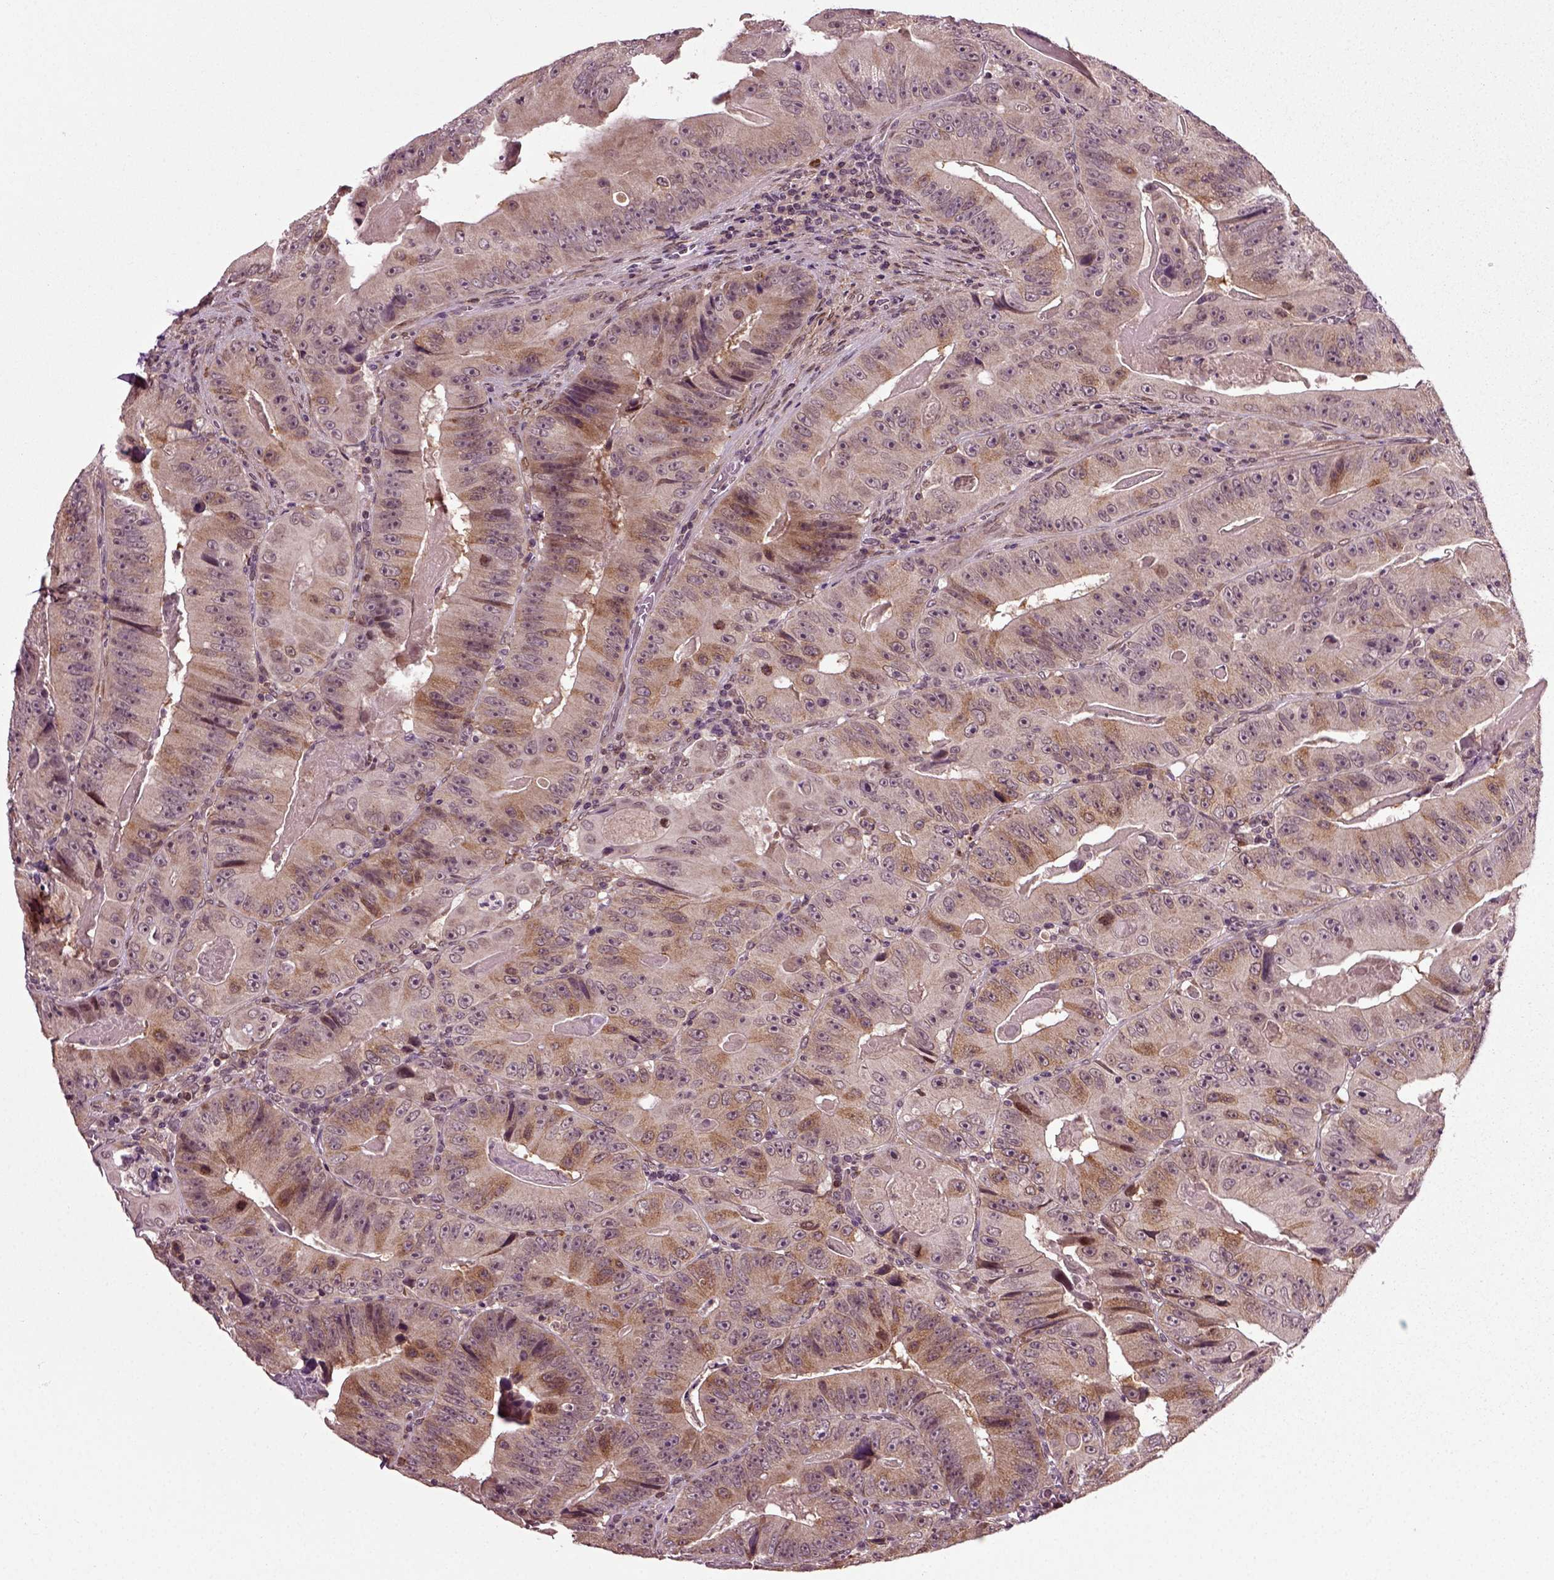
{"staining": {"intensity": "moderate", "quantity": "<25%", "location": "cytoplasmic/membranous"}, "tissue": "colorectal cancer", "cell_type": "Tumor cells", "image_type": "cancer", "snomed": [{"axis": "morphology", "description": "Adenocarcinoma, NOS"}, {"axis": "topography", "description": "Colon"}], "caption": "Brown immunohistochemical staining in human colorectal cancer exhibits moderate cytoplasmic/membranous staining in approximately <25% of tumor cells. (Brightfield microscopy of DAB IHC at high magnification).", "gene": "KNSTRN", "patient": {"sex": "female", "age": 86}}